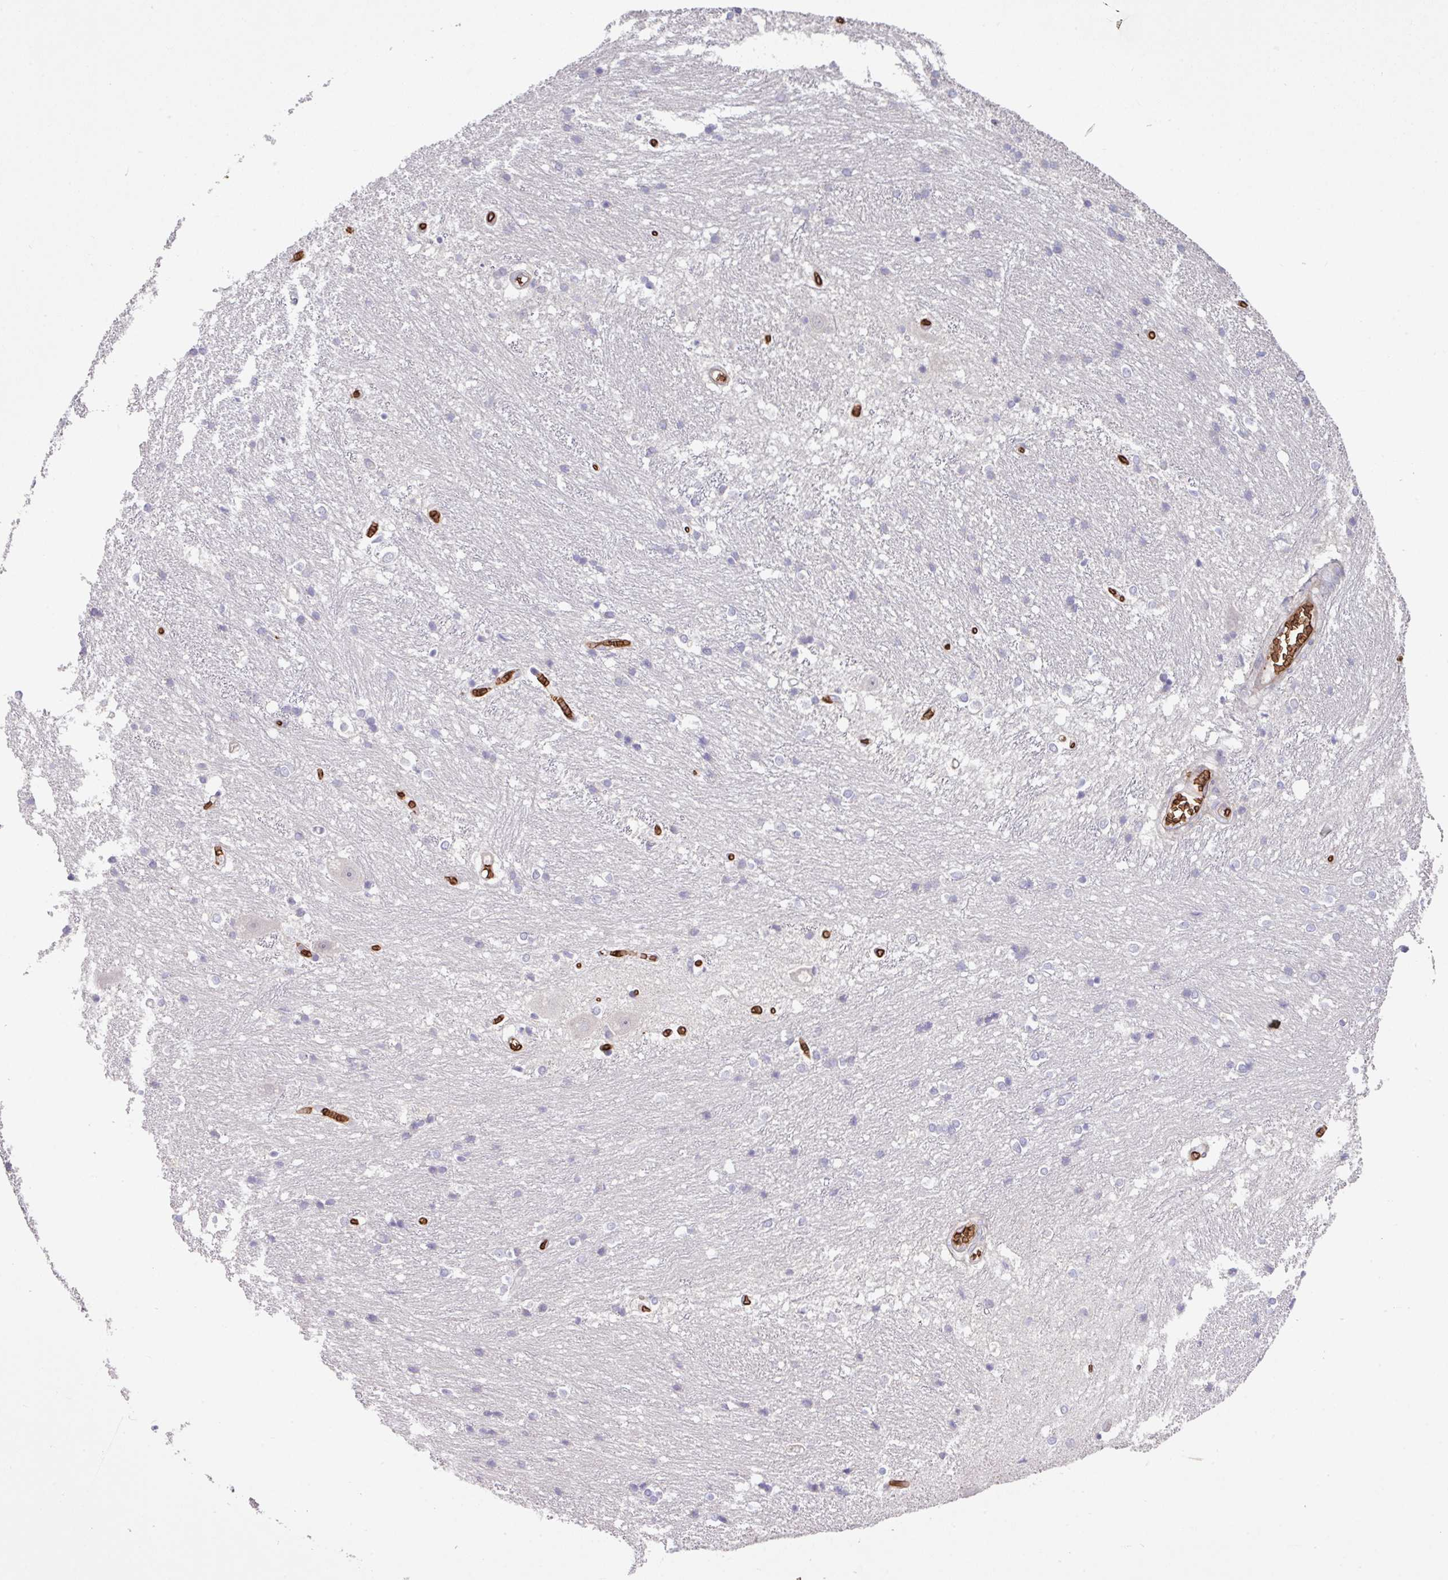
{"staining": {"intensity": "negative", "quantity": "none", "location": "none"}, "tissue": "caudate", "cell_type": "Glial cells", "image_type": "normal", "snomed": [{"axis": "morphology", "description": "Normal tissue, NOS"}, {"axis": "topography", "description": "Lateral ventricle wall"}], "caption": "The immunohistochemistry image has no significant staining in glial cells of caudate. (Immunohistochemistry (ihc), brightfield microscopy, high magnification).", "gene": "RAD21L1", "patient": {"sex": "male", "age": 37}}